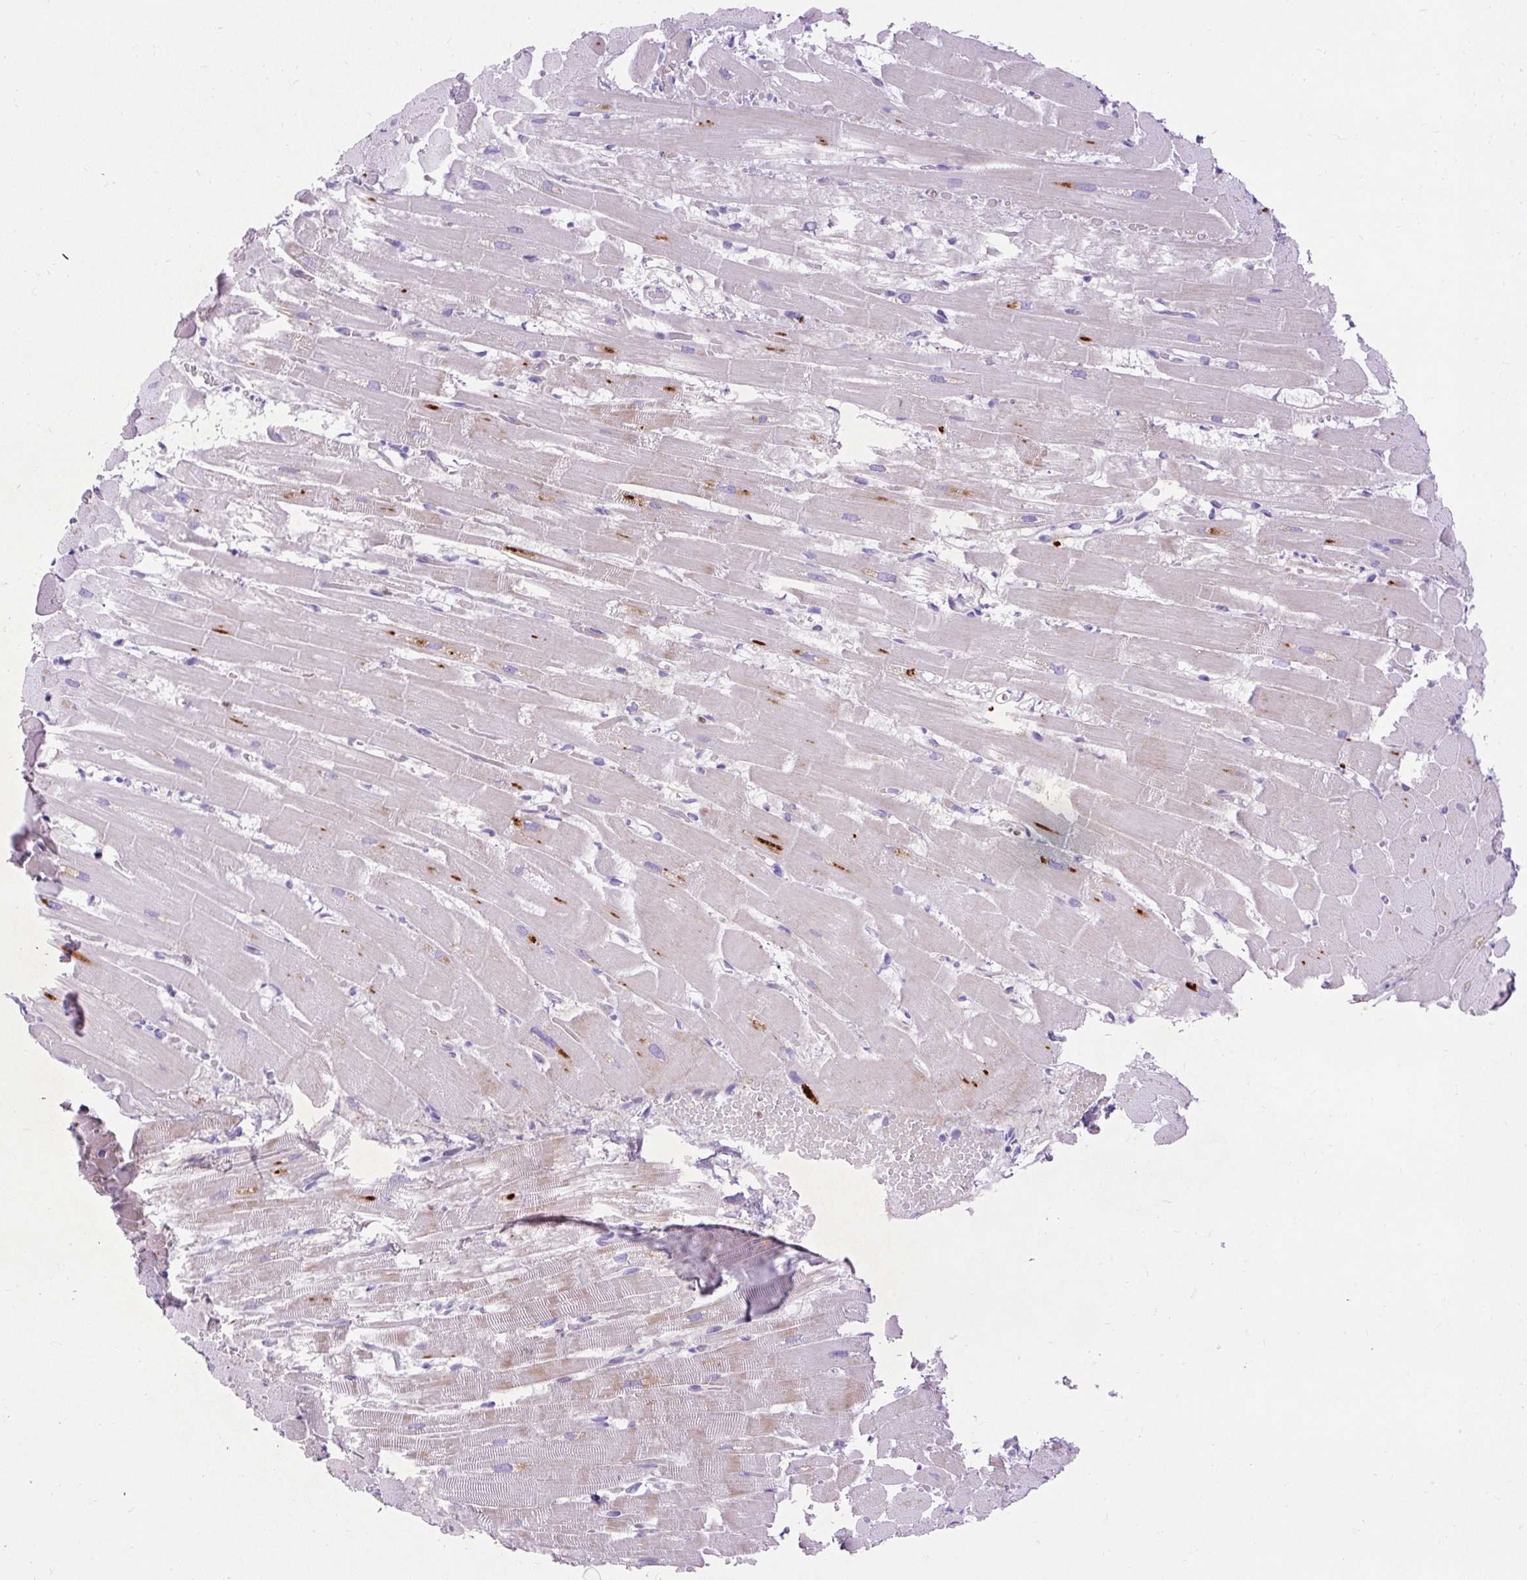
{"staining": {"intensity": "moderate", "quantity": "25%-75%", "location": "cytoplasmic/membranous"}, "tissue": "heart muscle", "cell_type": "Cardiomyocytes", "image_type": "normal", "snomed": [{"axis": "morphology", "description": "Normal tissue, NOS"}, {"axis": "topography", "description": "Heart"}], "caption": "High-magnification brightfield microscopy of benign heart muscle stained with DAB (3,3'-diaminobenzidine) (brown) and counterstained with hematoxylin (blue). cardiomyocytes exhibit moderate cytoplasmic/membranous expression is seen in about25%-75% of cells. (Brightfield microscopy of DAB IHC at high magnification).", "gene": "SPC24", "patient": {"sex": "male", "age": 37}}